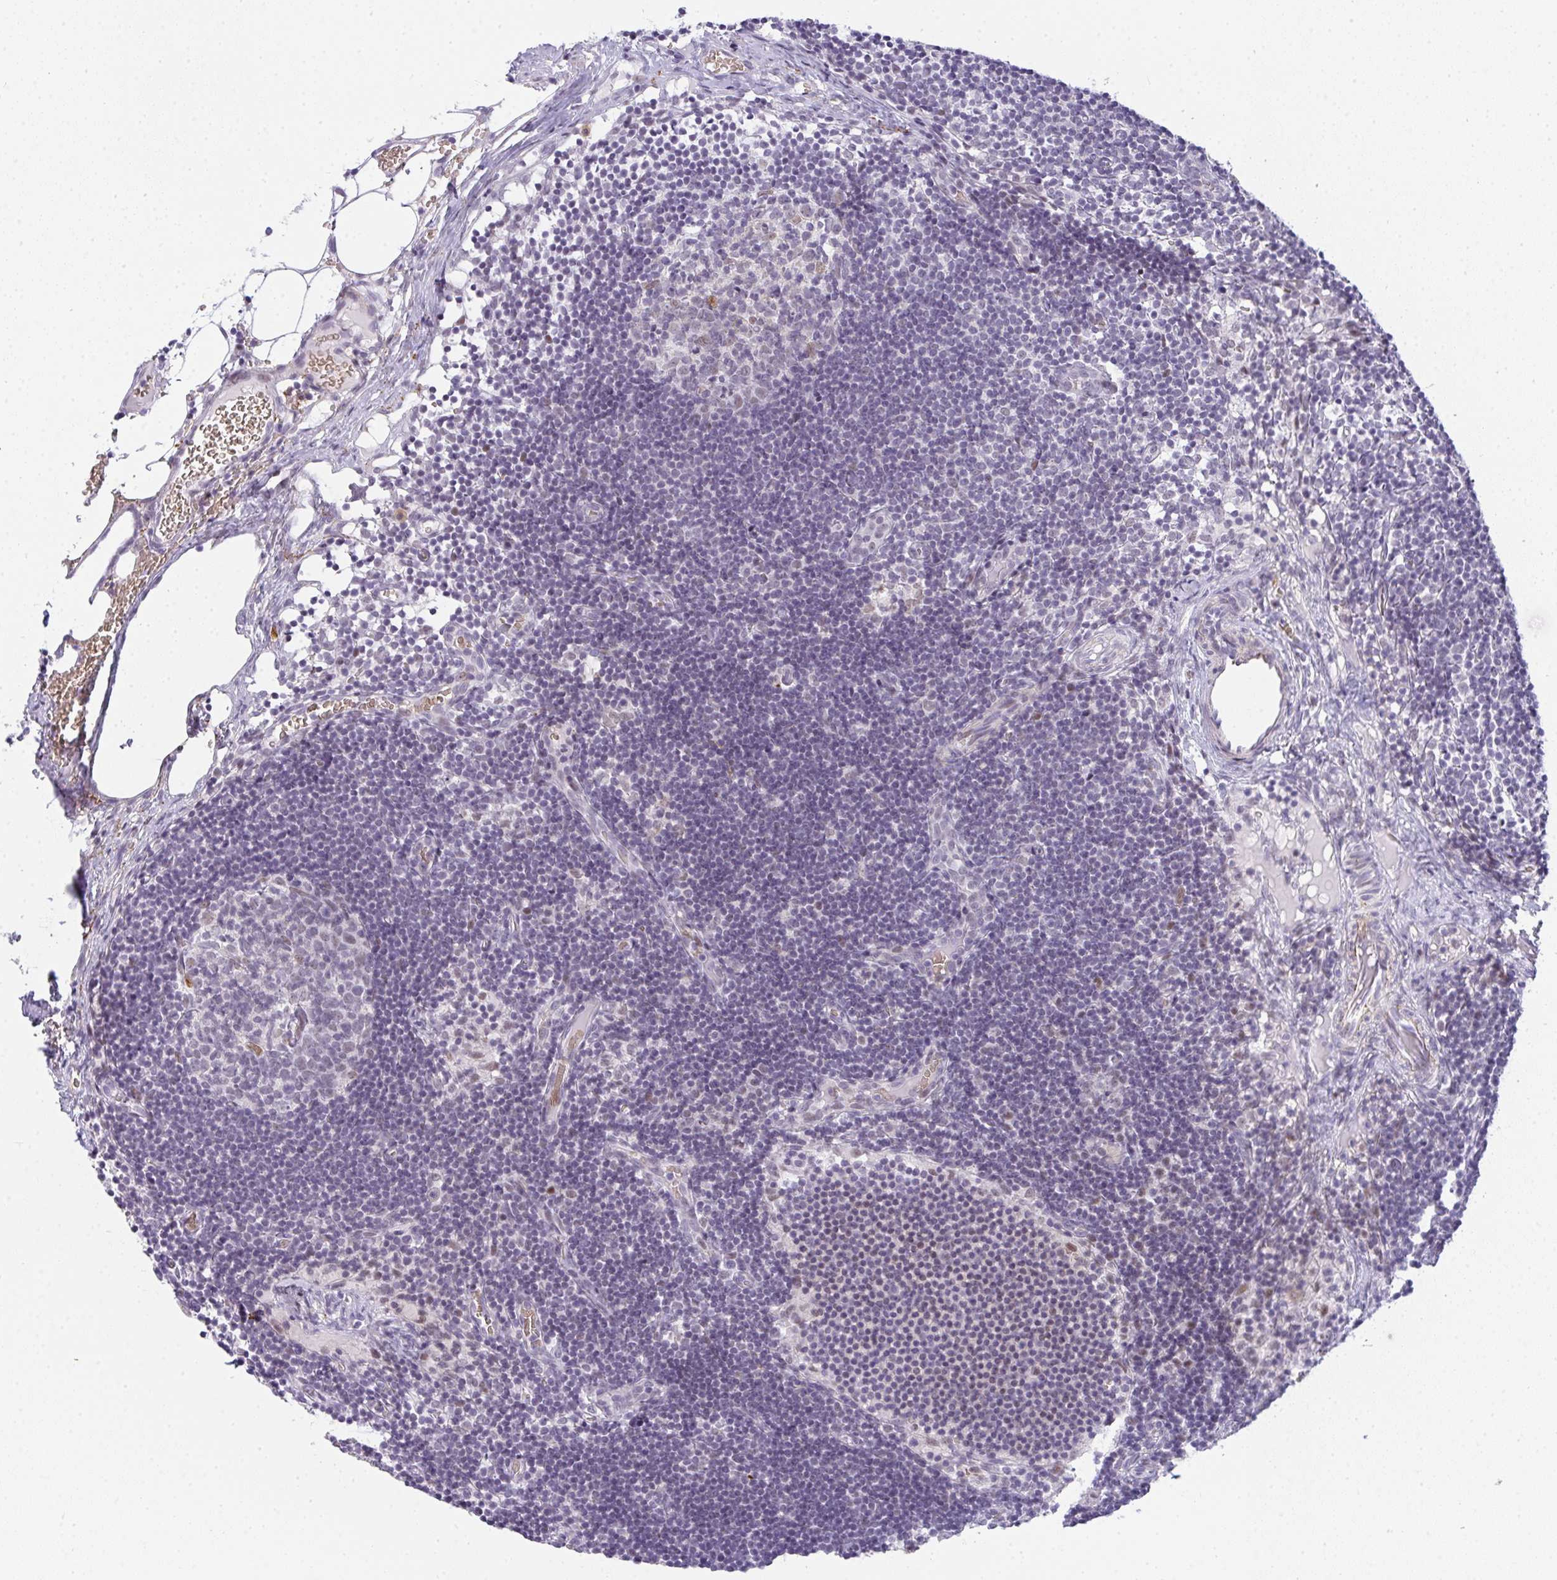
{"staining": {"intensity": "negative", "quantity": "none", "location": "none"}, "tissue": "lymph node", "cell_type": "Germinal center cells", "image_type": "normal", "snomed": [{"axis": "morphology", "description": "Normal tissue, NOS"}, {"axis": "topography", "description": "Lymph node"}], "caption": "IHC of unremarkable lymph node reveals no expression in germinal center cells.", "gene": "TNMD", "patient": {"sex": "female", "age": 31}}